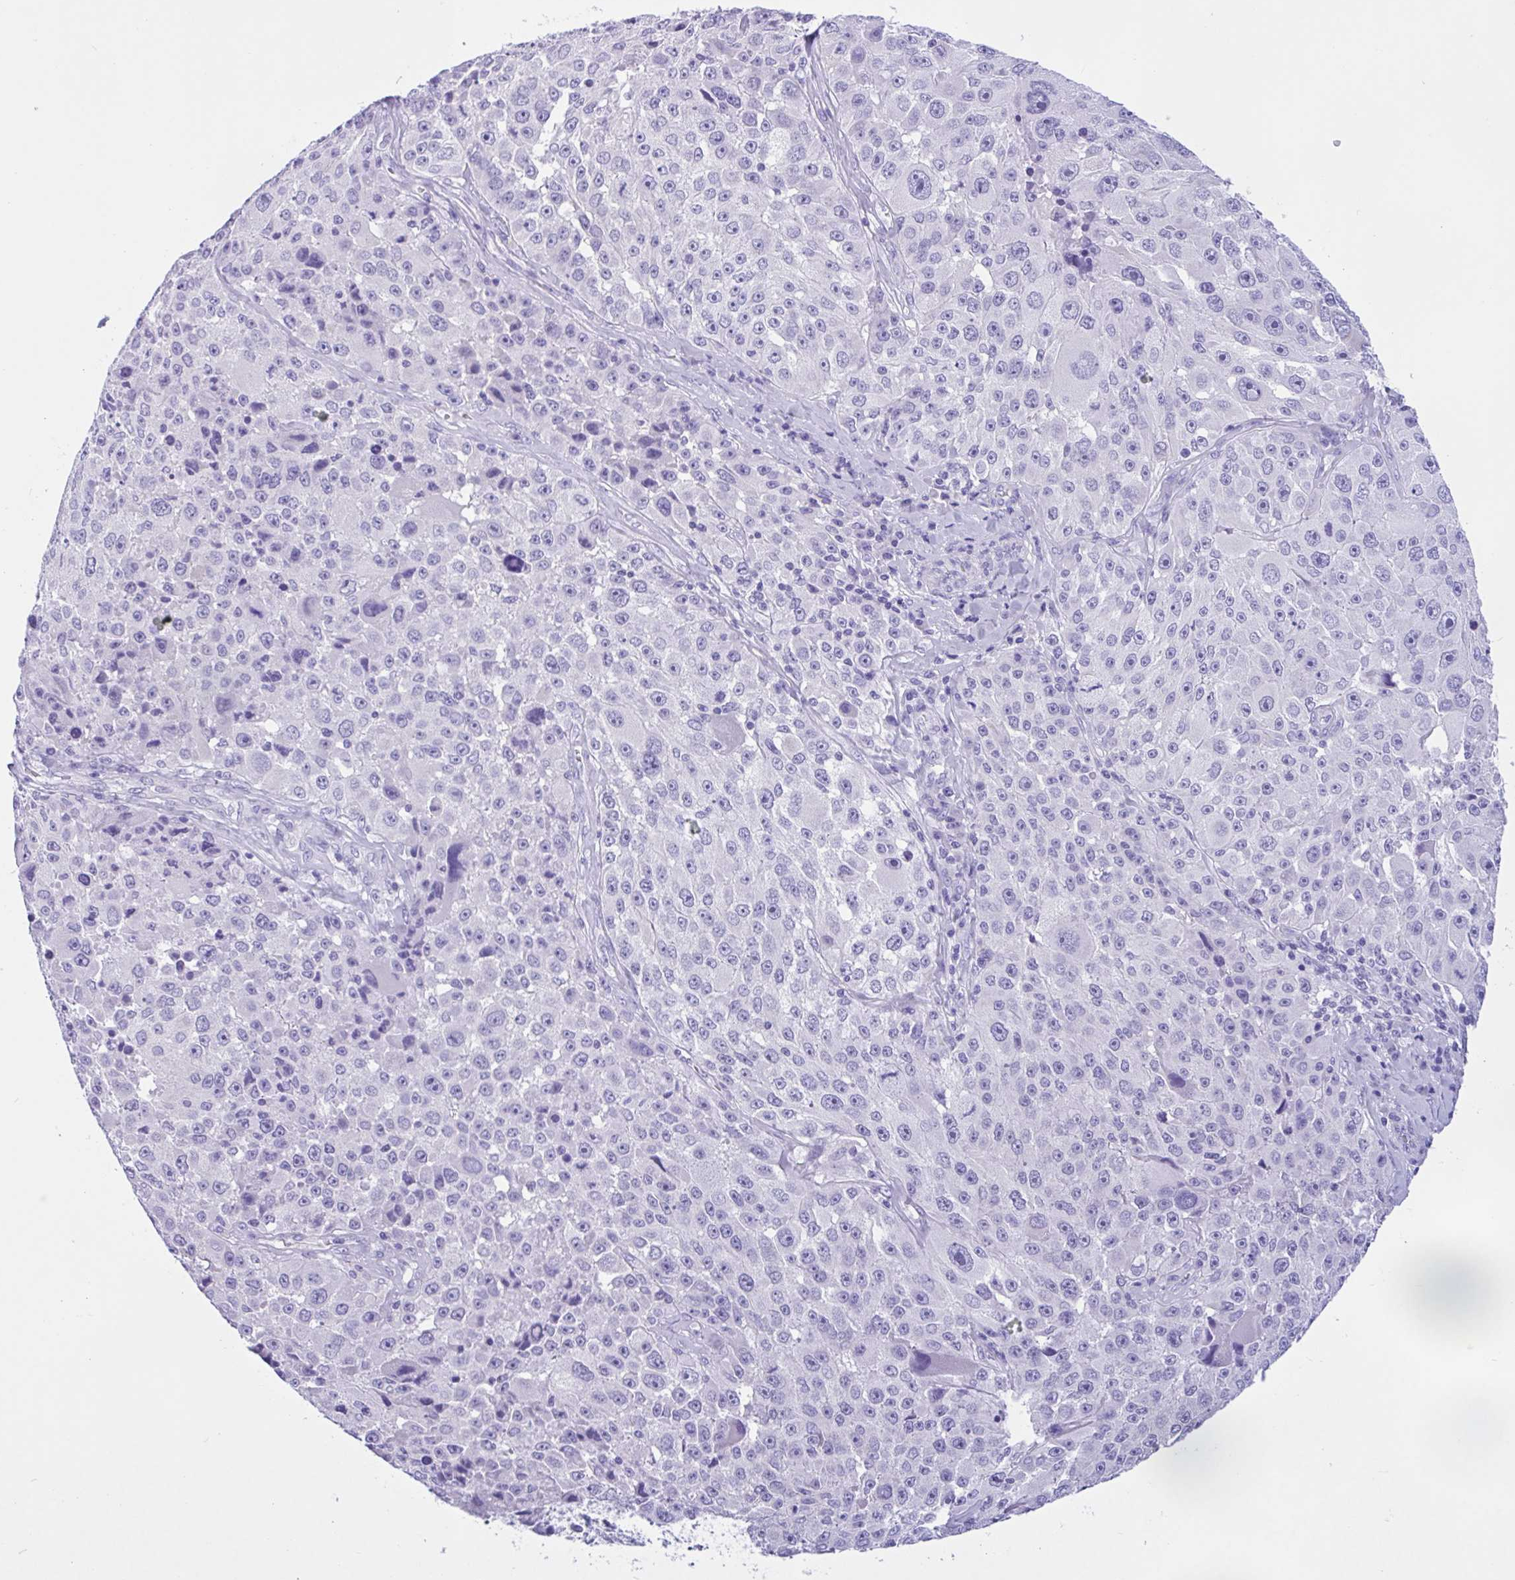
{"staining": {"intensity": "negative", "quantity": "none", "location": "none"}, "tissue": "melanoma", "cell_type": "Tumor cells", "image_type": "cancer", "snomed": [{"axis": "morphology", "description": "Malignant melanoma, Metastatic site"}, {"axis": "topography", "description": "Lymph node"}], "caption": "Micrograph shows no protein expression in tumor cells of malignant melanoma (metastatic site) tissue. (DAB (3,3'-diaminobenzidine) IHC visualized using brightfield microscopy, high magnification).", "gene": "ZNF319", "patient": {"sex": "male", "age": 62}}